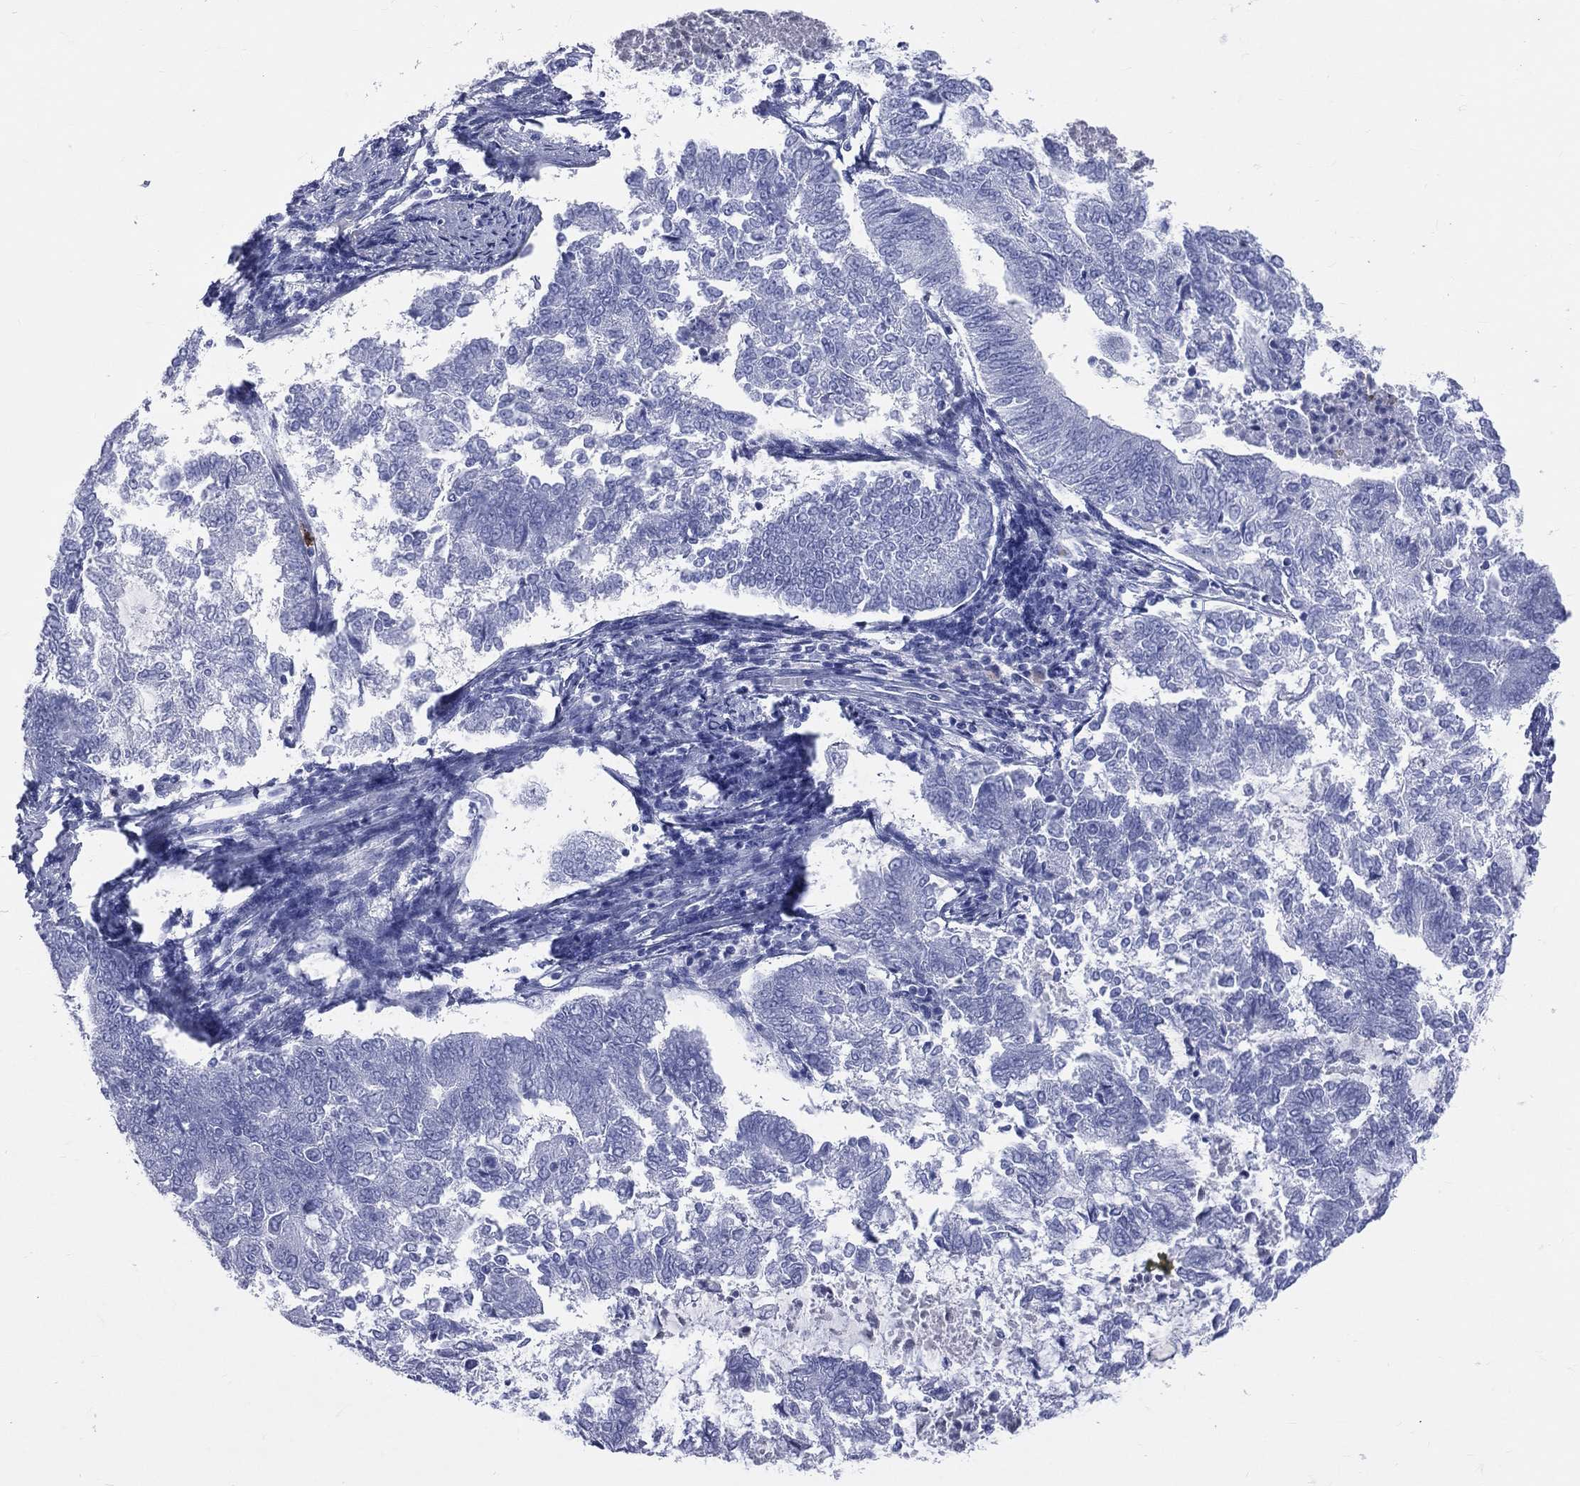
{"staining": {"intensity": "negative", "quantity": "none", "location": "none"}, "tissue": "endometrial cancer", "cell_type": "Tumor cells", "image_type": "cancer", "snomed": [{"axis": "morphology", "description": "Adenocarcinoma, NOS"}, {"axis": "topography", "description": "Endometrium"}], "caption": "Tumor cells are negative for protein expression in human endometrial adenocarcinoma.", "gene": "PGLYRP1", "patient": {"sex": "female", "age": 65}}